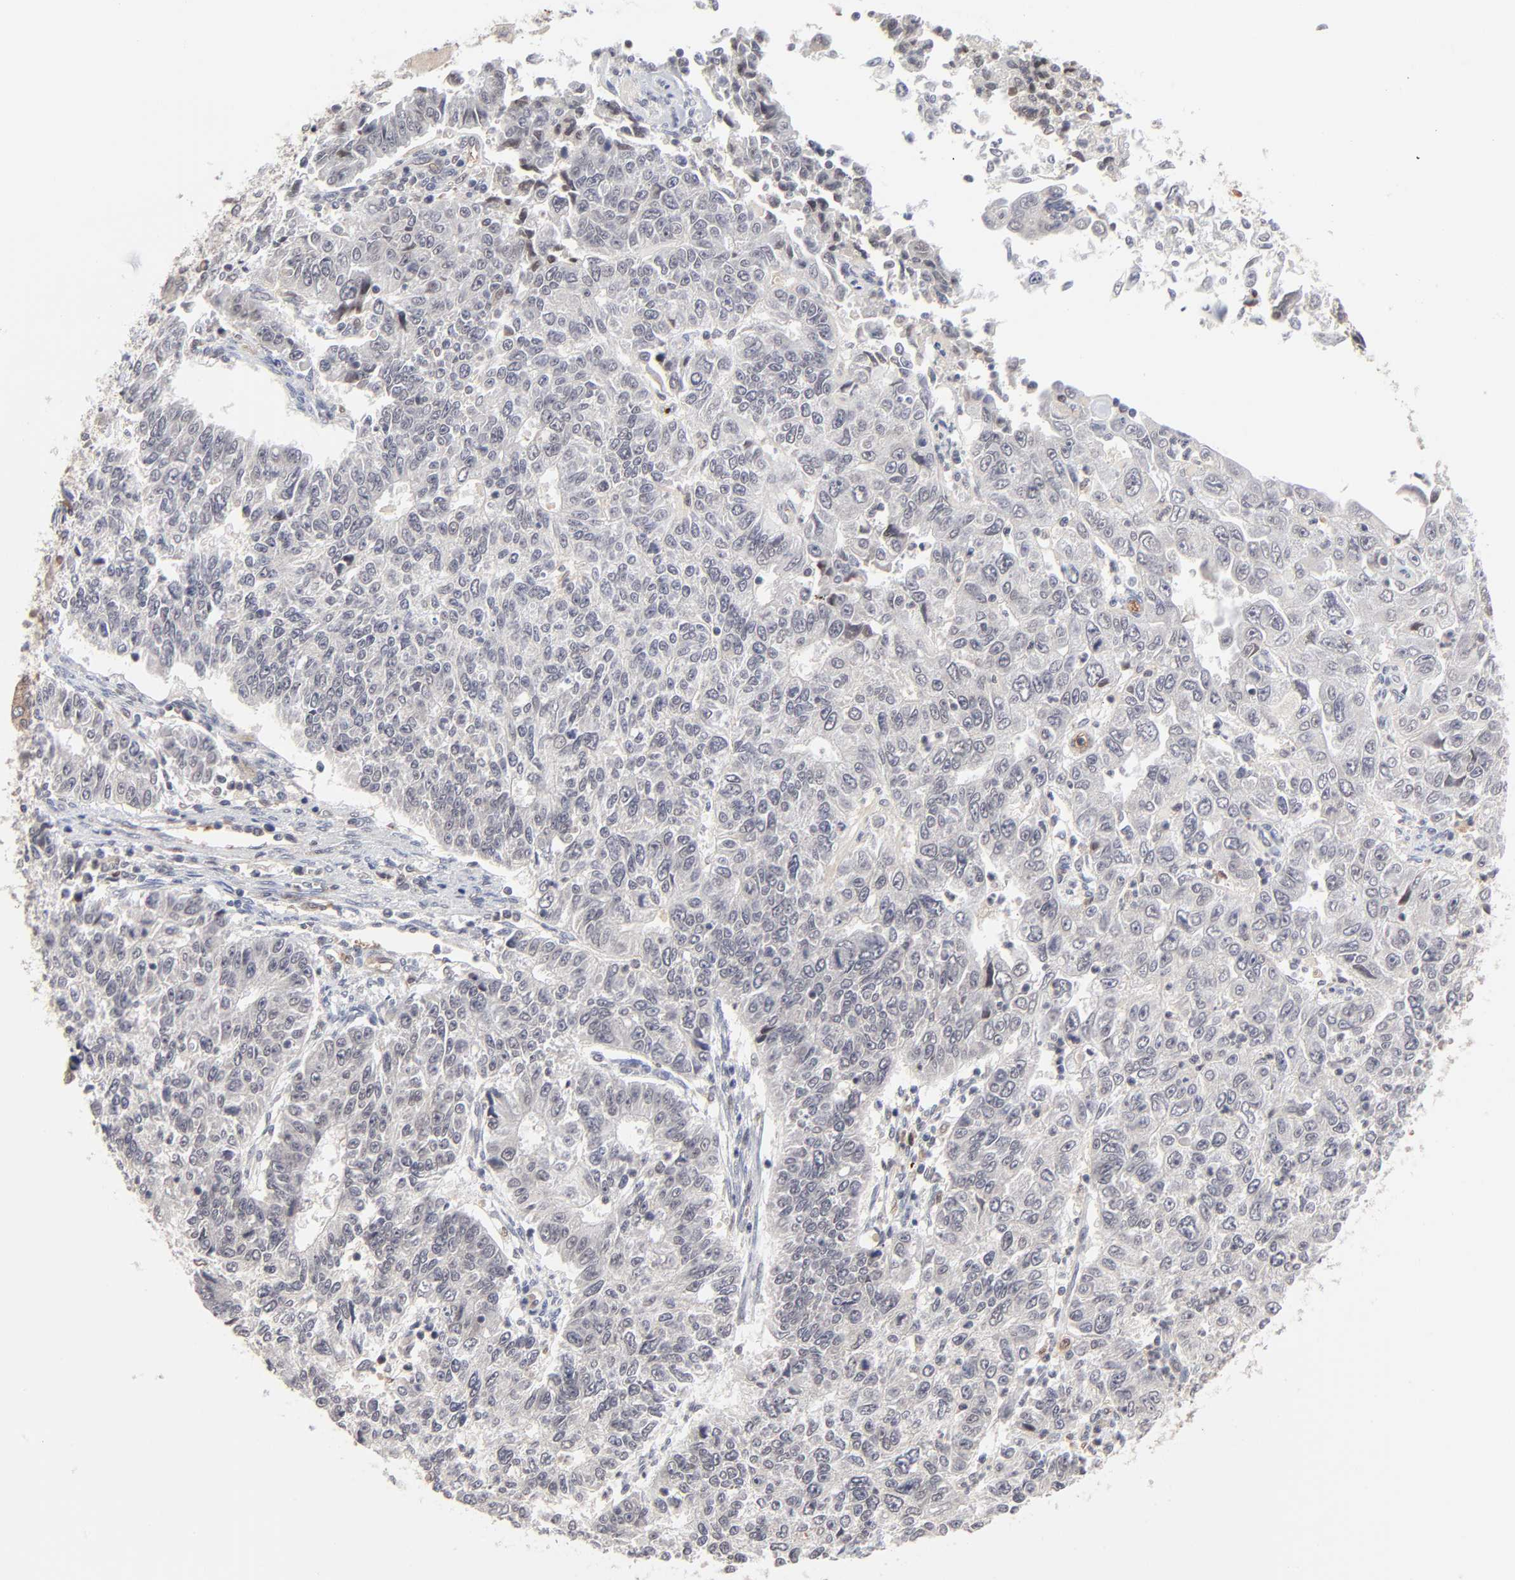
{"staining": {"intensity": "weak", "quantity": "25%-75%", "location": "cytoplasmic/membranous"}, "tissue": "endometrial cancer", "cell_type": "Tumor cells", "image_type": "cancer", "snomed": [{"axis": "morphology", "description": "Adenocarcinoma, NOS"}, {"axis": "topography", "description": "Endometrium"}], "caption": "Protein staining demonstrates weak cytoplasmic/membranous staining in about 25%-75% of tumor cells in endometrial cancer.", "gene": "CASP10", "patient": {"sex": "female", "age": 42}}